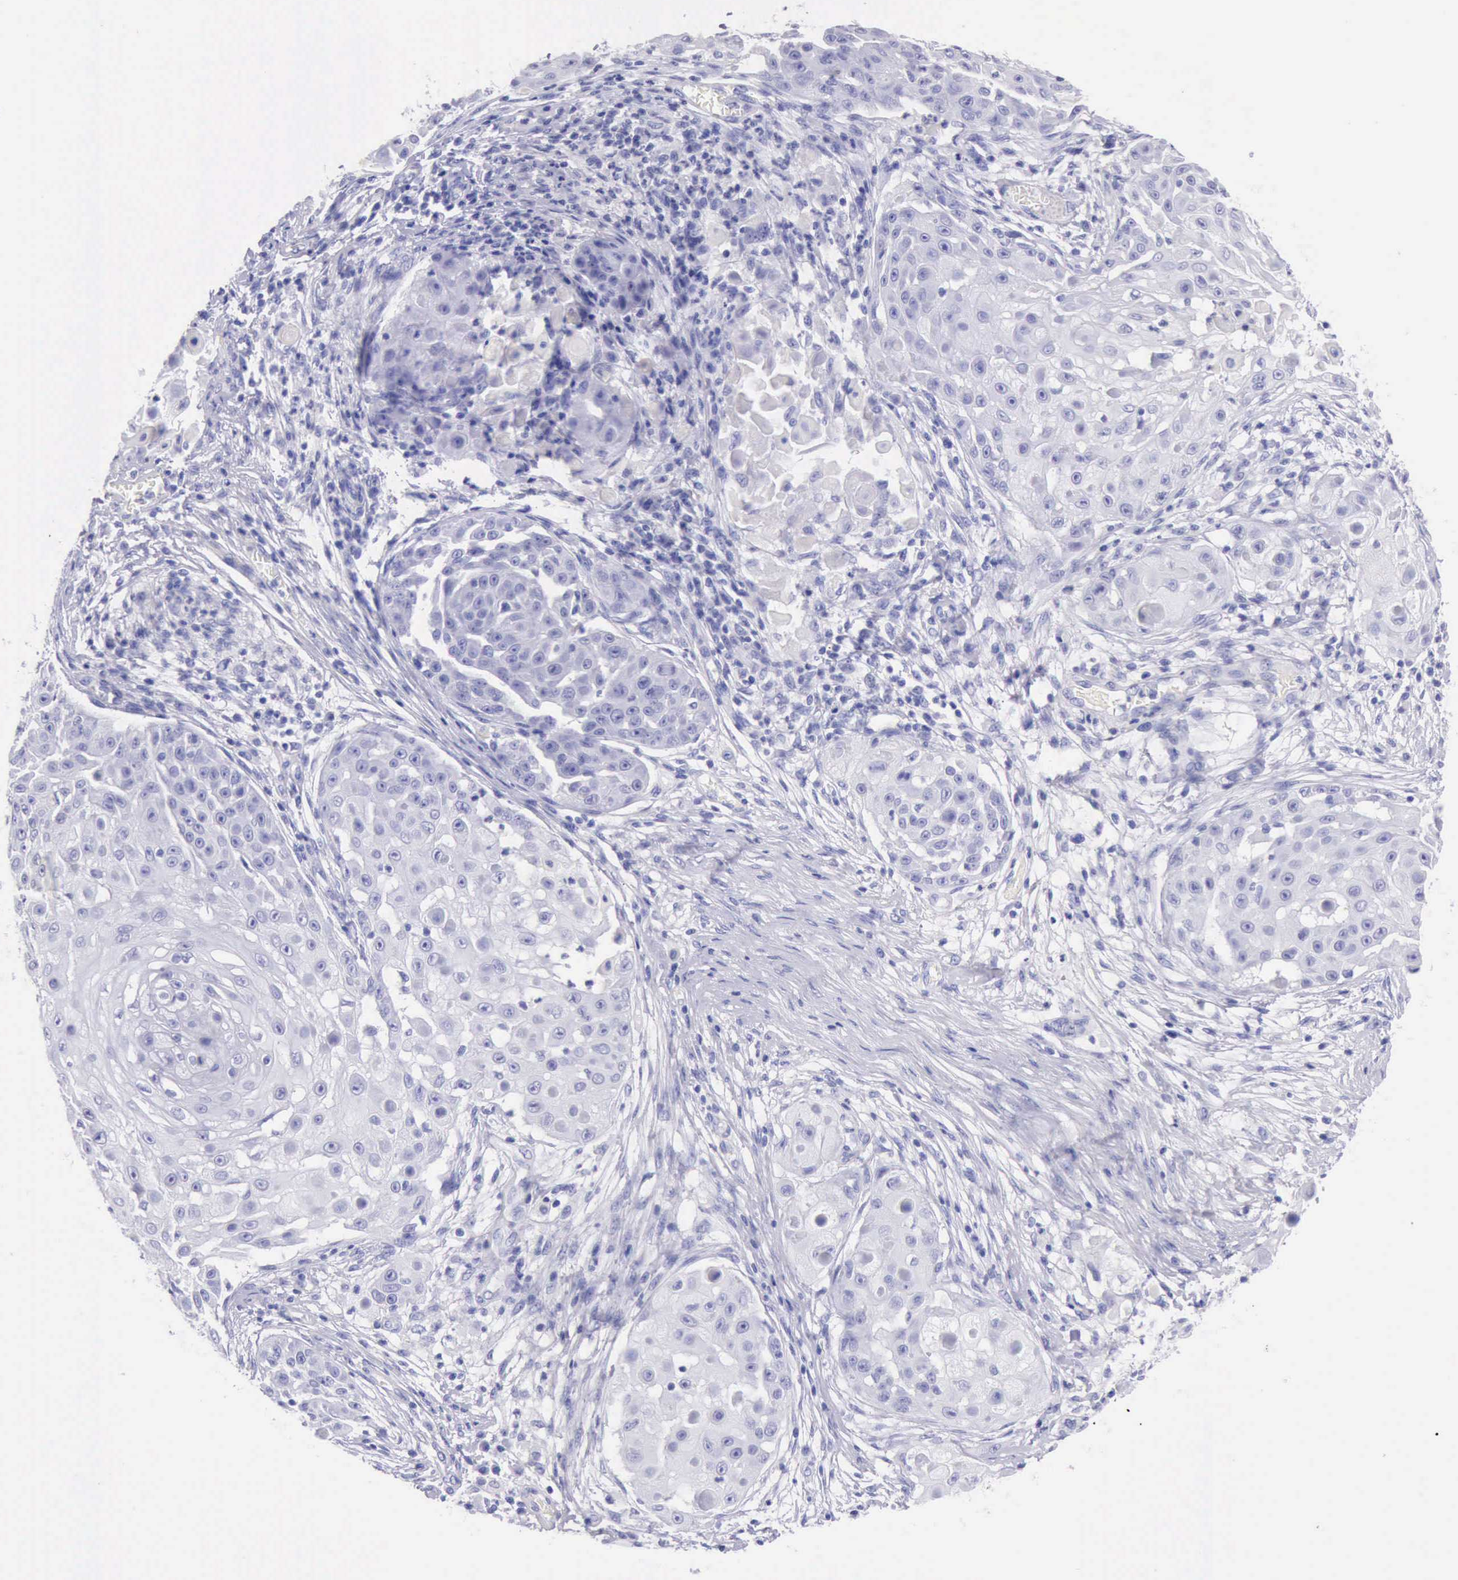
{"staining": {"intensity": "negative", "quantity": "none", "location": "none"}, "tissue": "skin cancer", "cell_type": "Tumor cells", "image_type": "cancer", "snomed": [{"axis": "morphology", "description": "Squamous cell carcinoma, NOS"}, {"axis": "topography", "description": "Skin"}], "caption": "An immunohistochemistry image of skin squamous cell carcinoma is shown. There is no staining in tumor cells of skin squamous cell carcinoma.", "gene": "KRT8", "patient": {"sex": "female", "age": 57}}